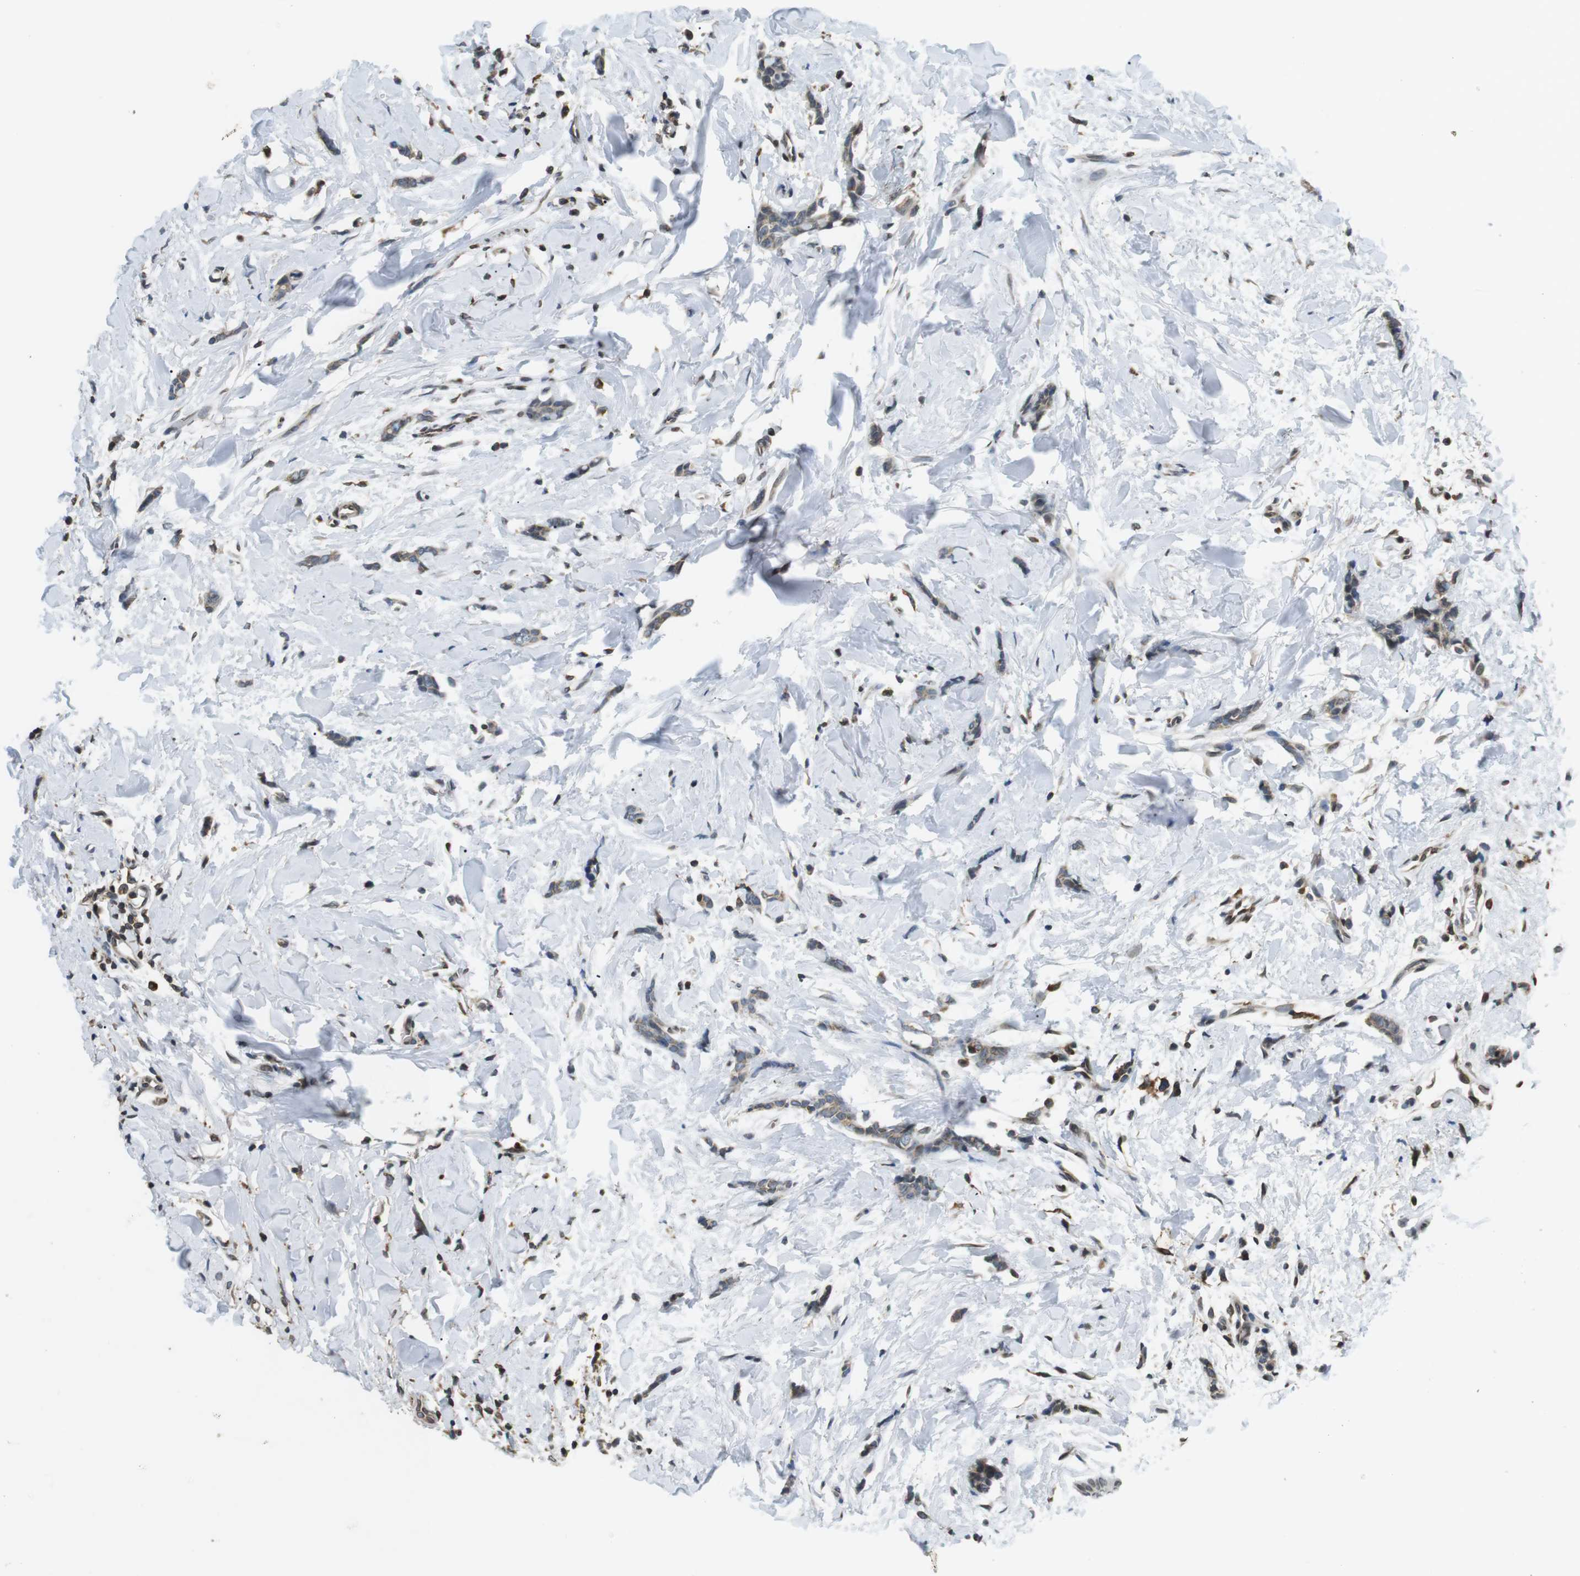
{"staining": {"intensity": "weak", "quantity": ">75%", "location": "cytoplasmic/membranous"}, "tissue": "breast cancer", "cell_type": "Tumor cells", "image_type": "cancer", "snomed": [{"axis": "morphology", "description": "Lobular carcinoma"}, {"axis": "topography", "description": "Skin"}, {"axis": "topography", "description": "Breast"}], "caption": "This is an image of IHC staining of breast cancer, which shows weak positivity in the cytoplasmic/membranous of tumor cells.", "gene": "TMX4", "patient": {"sex": "female", "age": 46}}